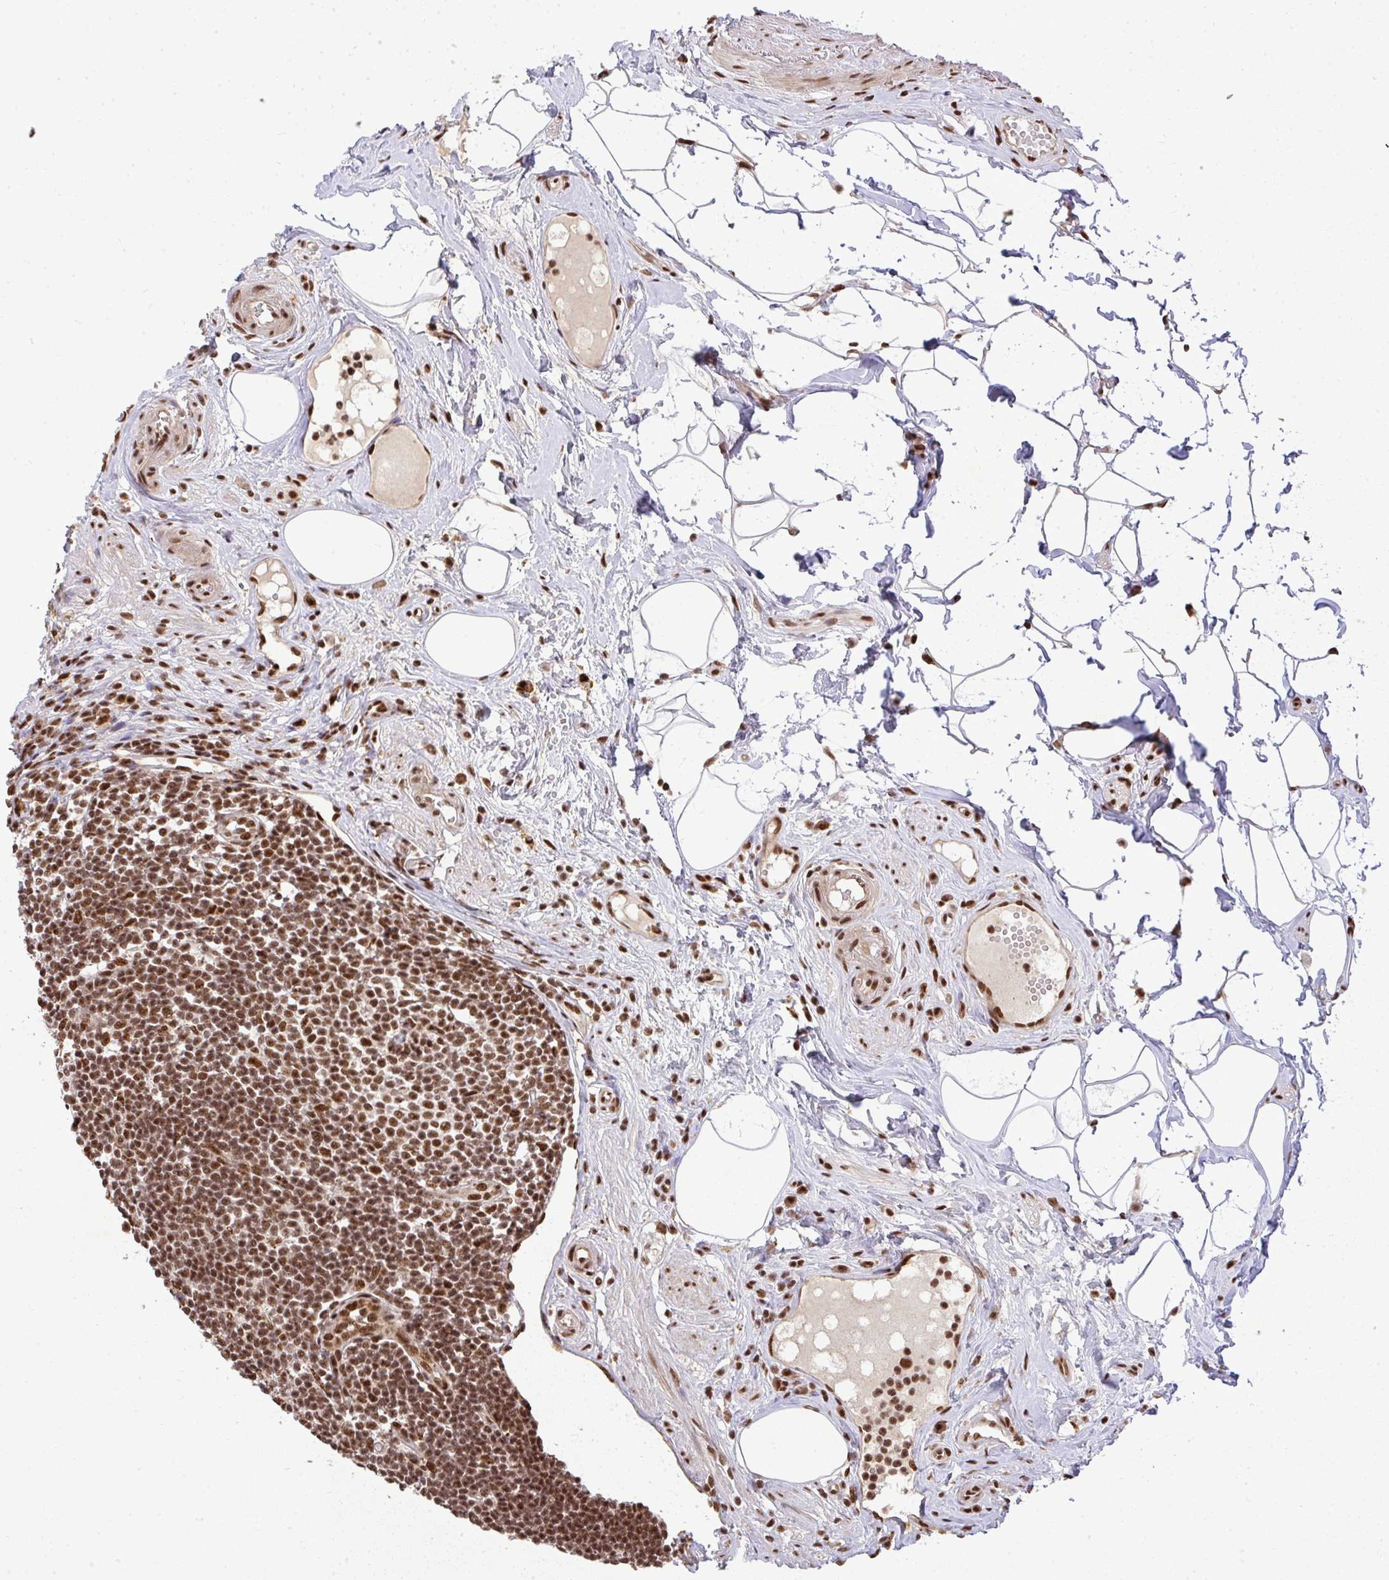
{"staining": {"intensity": "strong", "quantity": ">75%", "location": "nuclear"}, "tissue": "appendix", "cell_type": "Glandular cells", "image_type": "normal", "snomed": [{"axis": "morphology", "description": "Normal tissue, NOS"}, {"axis": "topography", "description": "Appendix"}], "caption": "Protein expression analysis of normal appendix shows strong nuclear positivity in approximately >75% of glandular cells. (brown staining indicates protein expression, while blue staining denotes nuclei).", "gene": "U2AF1L4", "patient": {"sex": "female", "age": 56}}